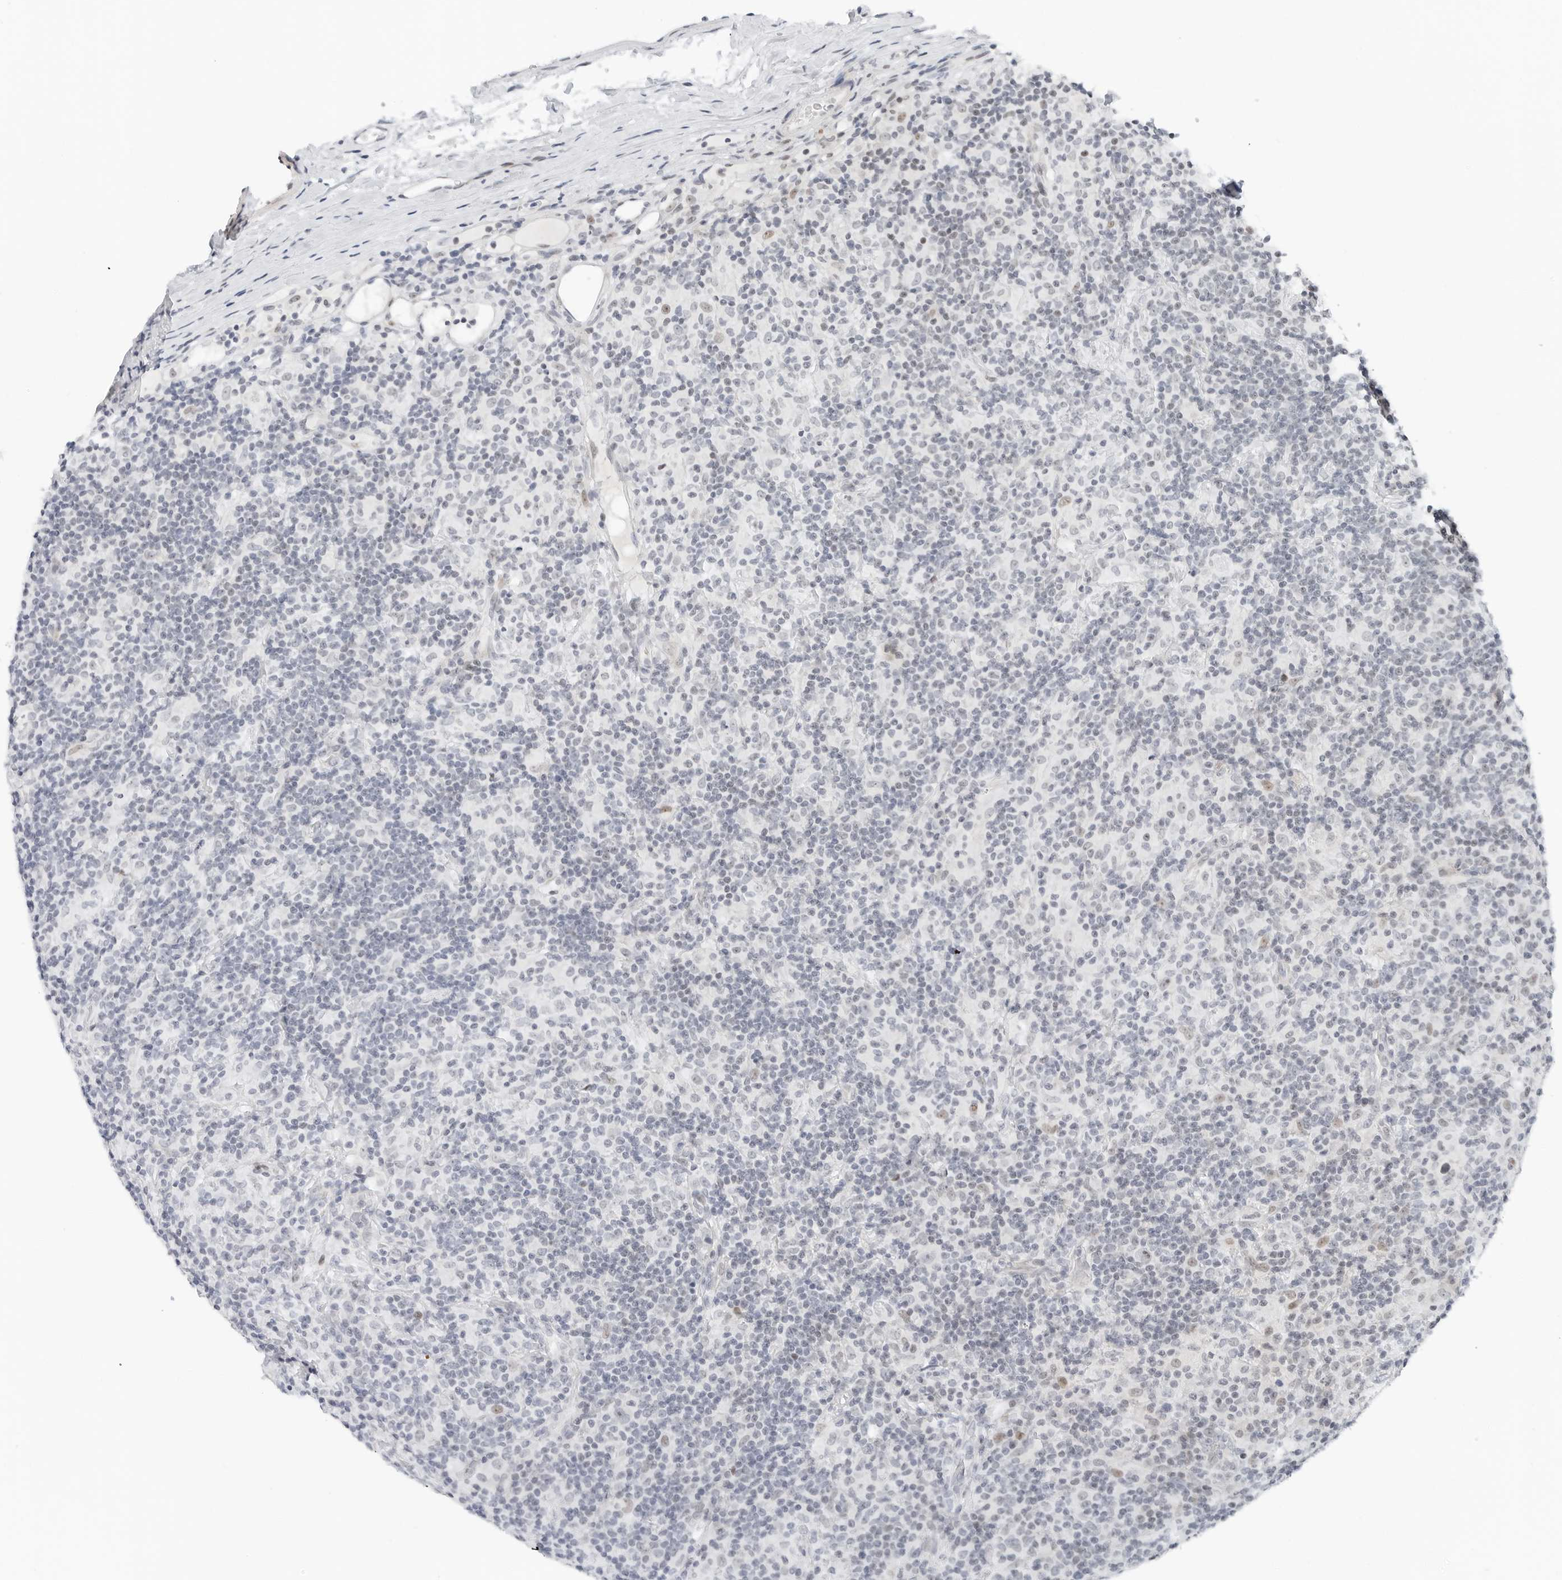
{"staining": {"intensity": "negative", "quantity": "none", "location": "none"}, "tissue": "lymphoma", "cell_type": "Tumor cells", "image_type": "cancer", "snomed": [{"axis": "morphology", "description": "Hodgkin's disease, NOS"}, {"axis": "topography", "description": "Lymph node"}], "caption": "DAB (3,3'-diaminobenzidine) immunohistochemical staining of human Hodgkin's disease exhibits no significant expression in tumor cells. The staining is performed using DAB brown chromogen with nuclei counter-stained in using hematoxylin.", "gene": "NTMT2", "patient": {"sex": "male", "age": 70}}